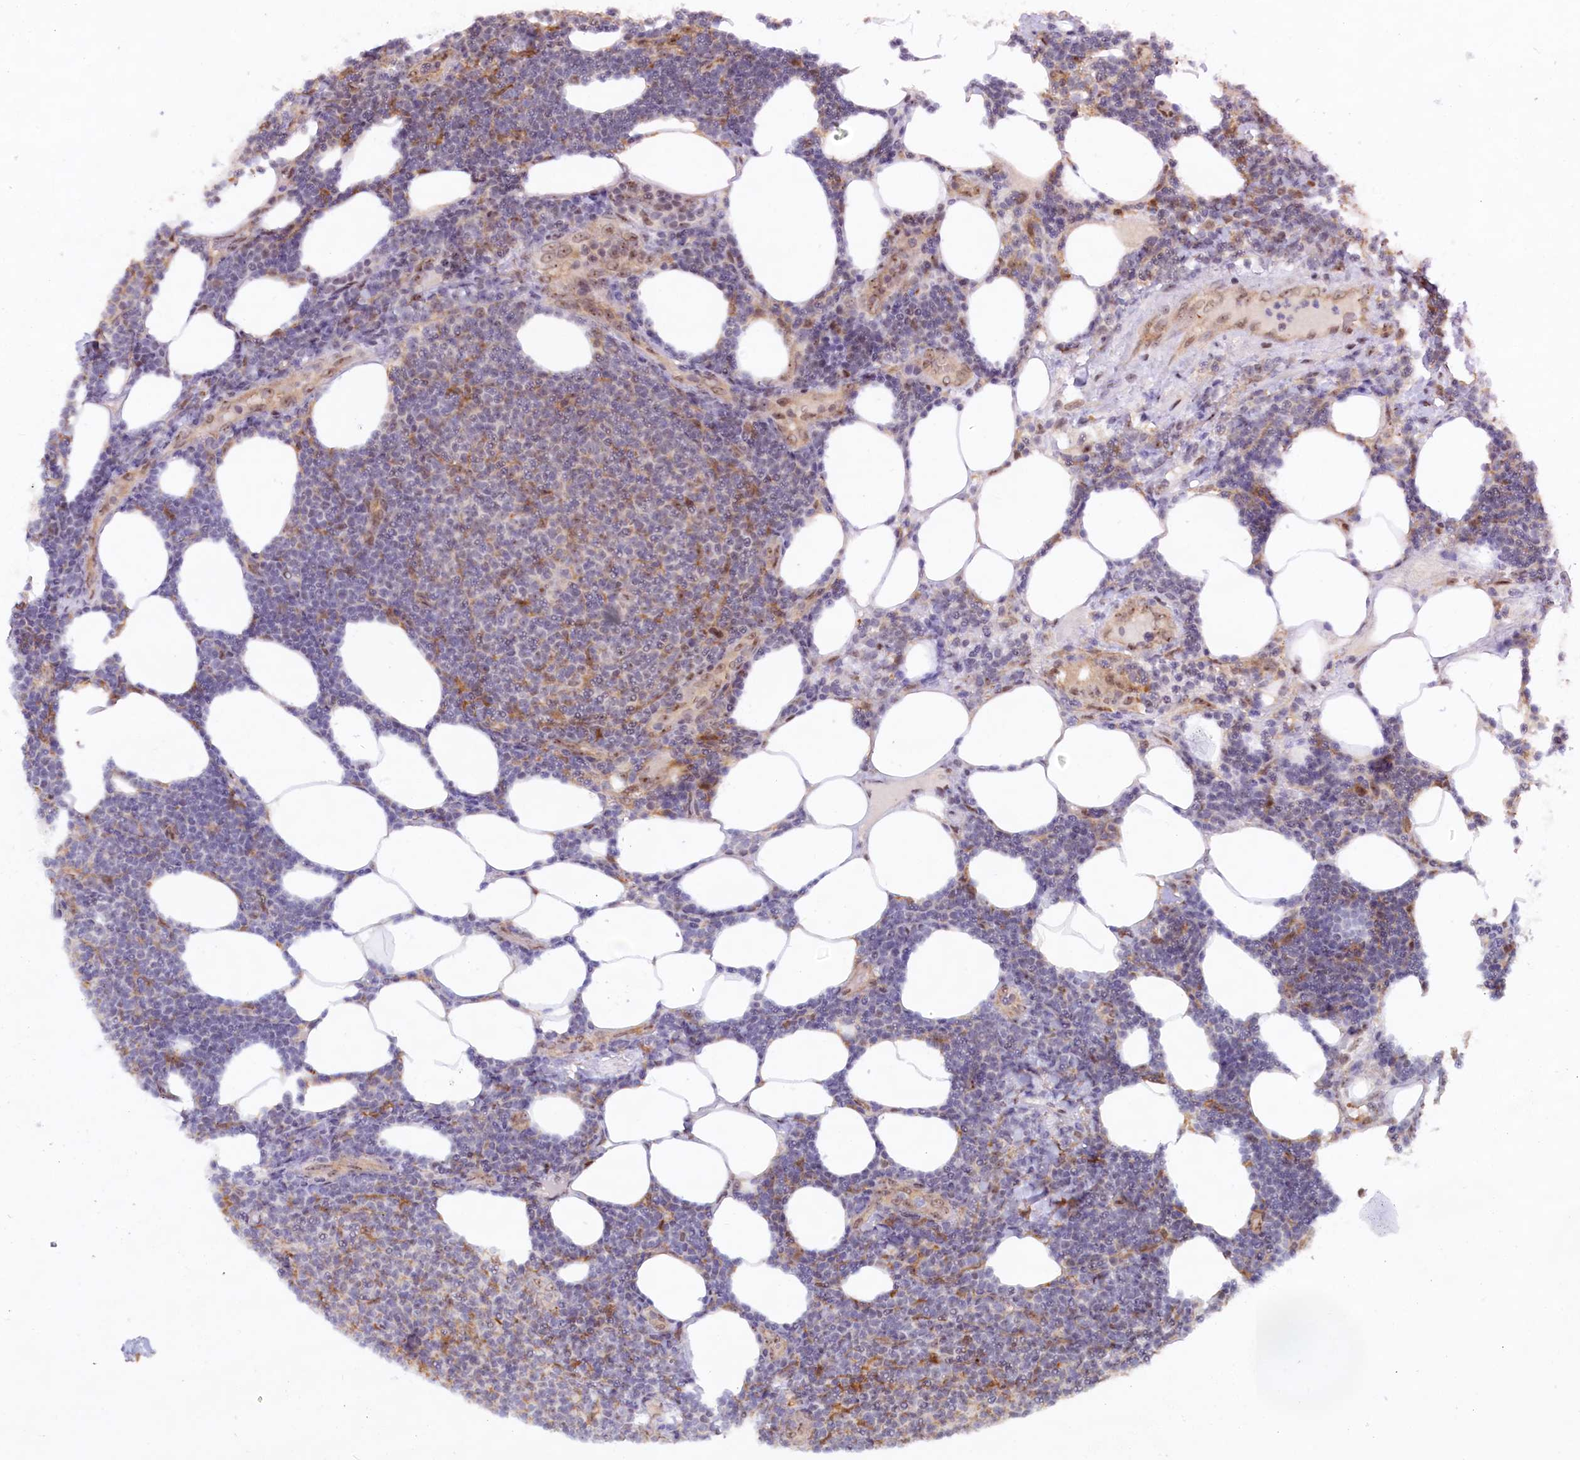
{"staining": {"intensity": "negative", "quantity": "none", "location": "none"}, "tissue": "lymphoma", "cell_type": "Tumor cells", "image_type": "cancer", "snomed": [{"axis": "morphology", "description": "Malignant lymphoma, non-Hodgkin's type, Low grade"}, {"axis": "topography", "description": "Lymph node"}], "caption": "Immunohistochemistry histopathology image of human lymphoma stained for a protein (brown), which displays no staining in tumor cells. Brightfield microscopy of IHC stained with DAB (brown) and hematoxylin (blue), captured at high magnification.", "gene": "C1D", "patient": {"sex": "male", "age": 66}}